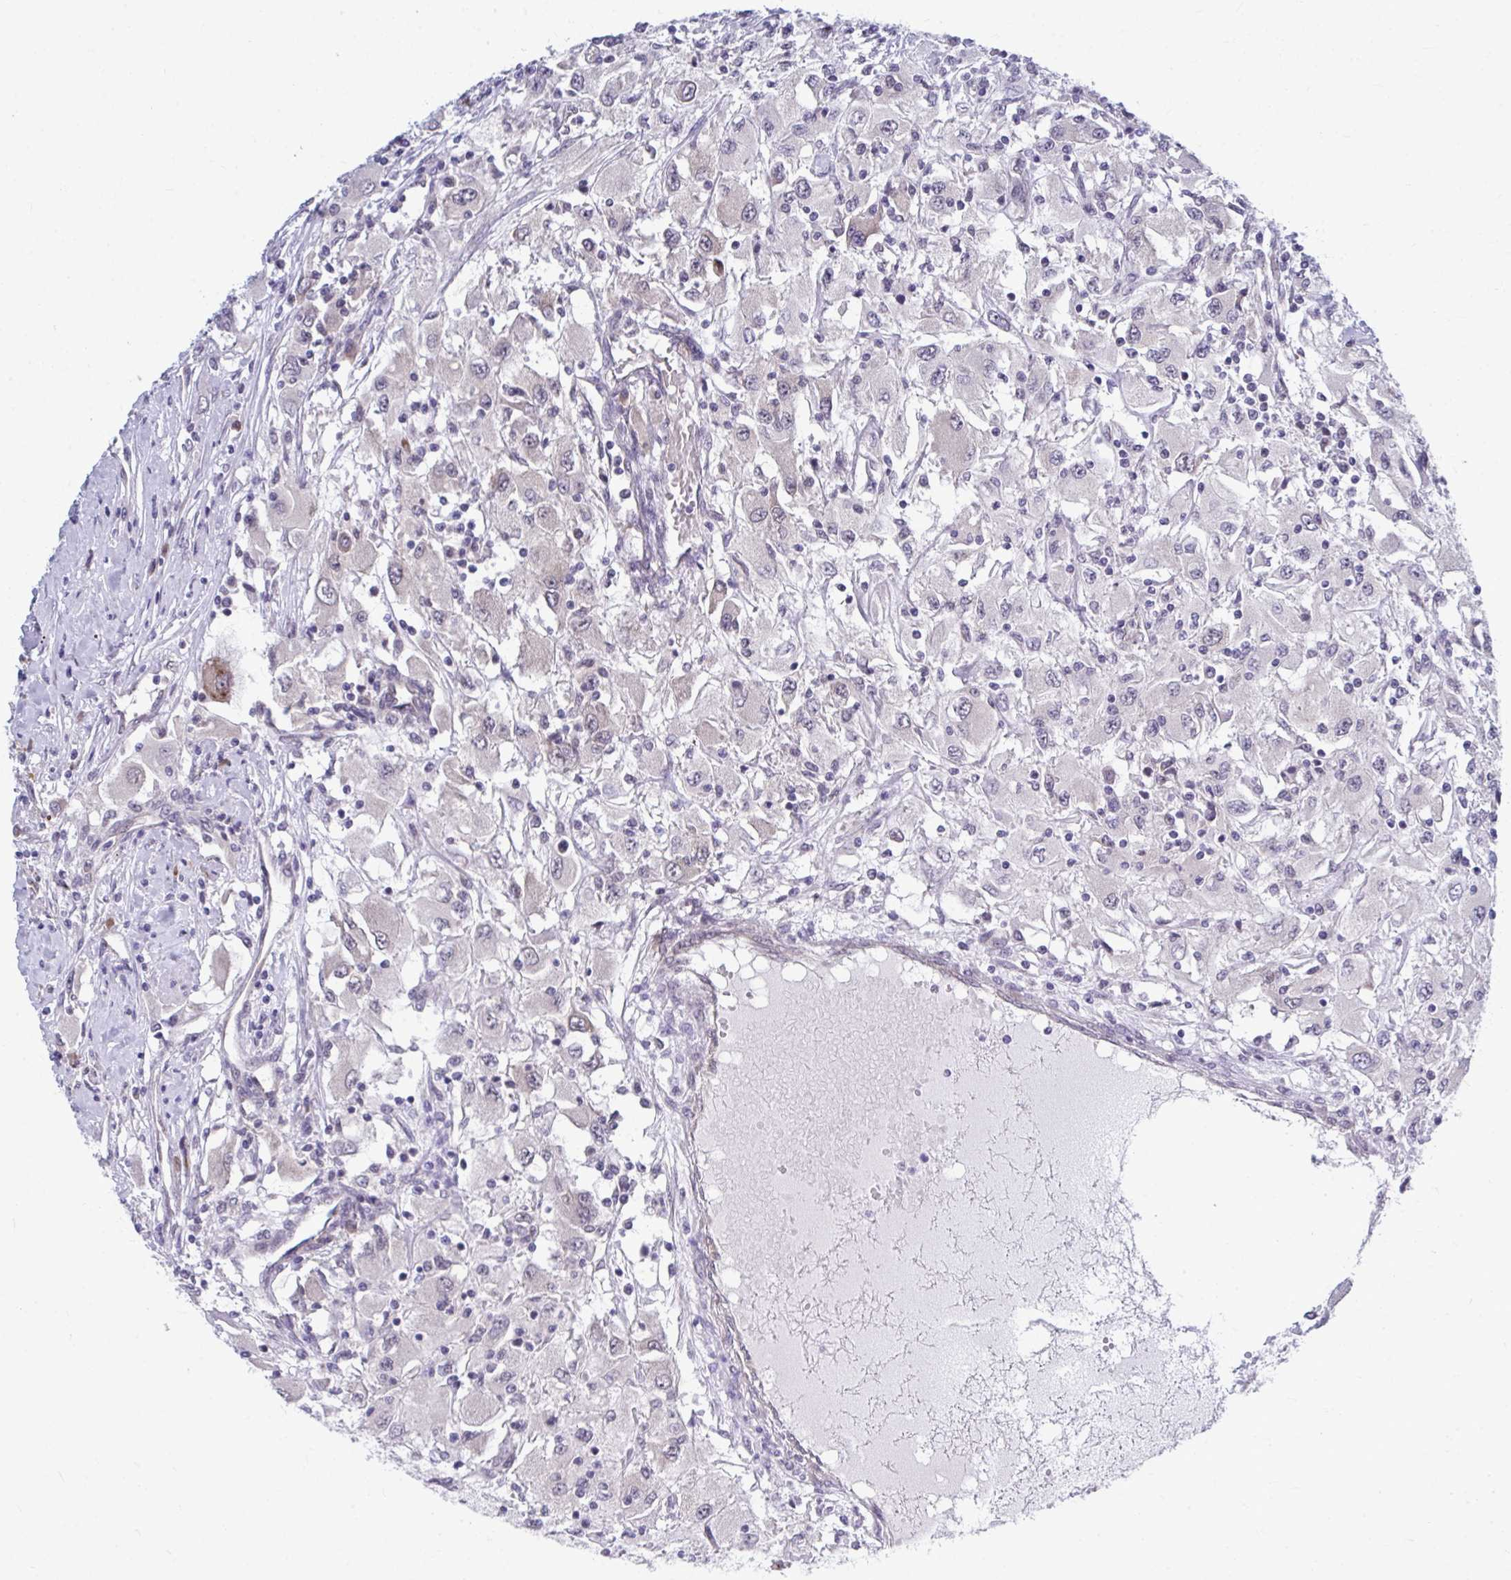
{"staining": {"intensity": "negative", "quantity": "none", "location": "none"}, "tissue": "renal cancer", "cell_type": "Tumor cells", "image_type": "cancer", "snomed": [{"axis": "morphology", "description": "Adenocarcinoma, NOS"}, {"axis": "topography", "description": "Kidney"}], "caption": "A histopathology image of renal cancer stained for a protein exhibits no brown staining in tumor cells. (Brightfield microscopy of DAB IHC at high magnification).", "gene": "SELENON", "patient": {"sex": "female", "age": 67}}